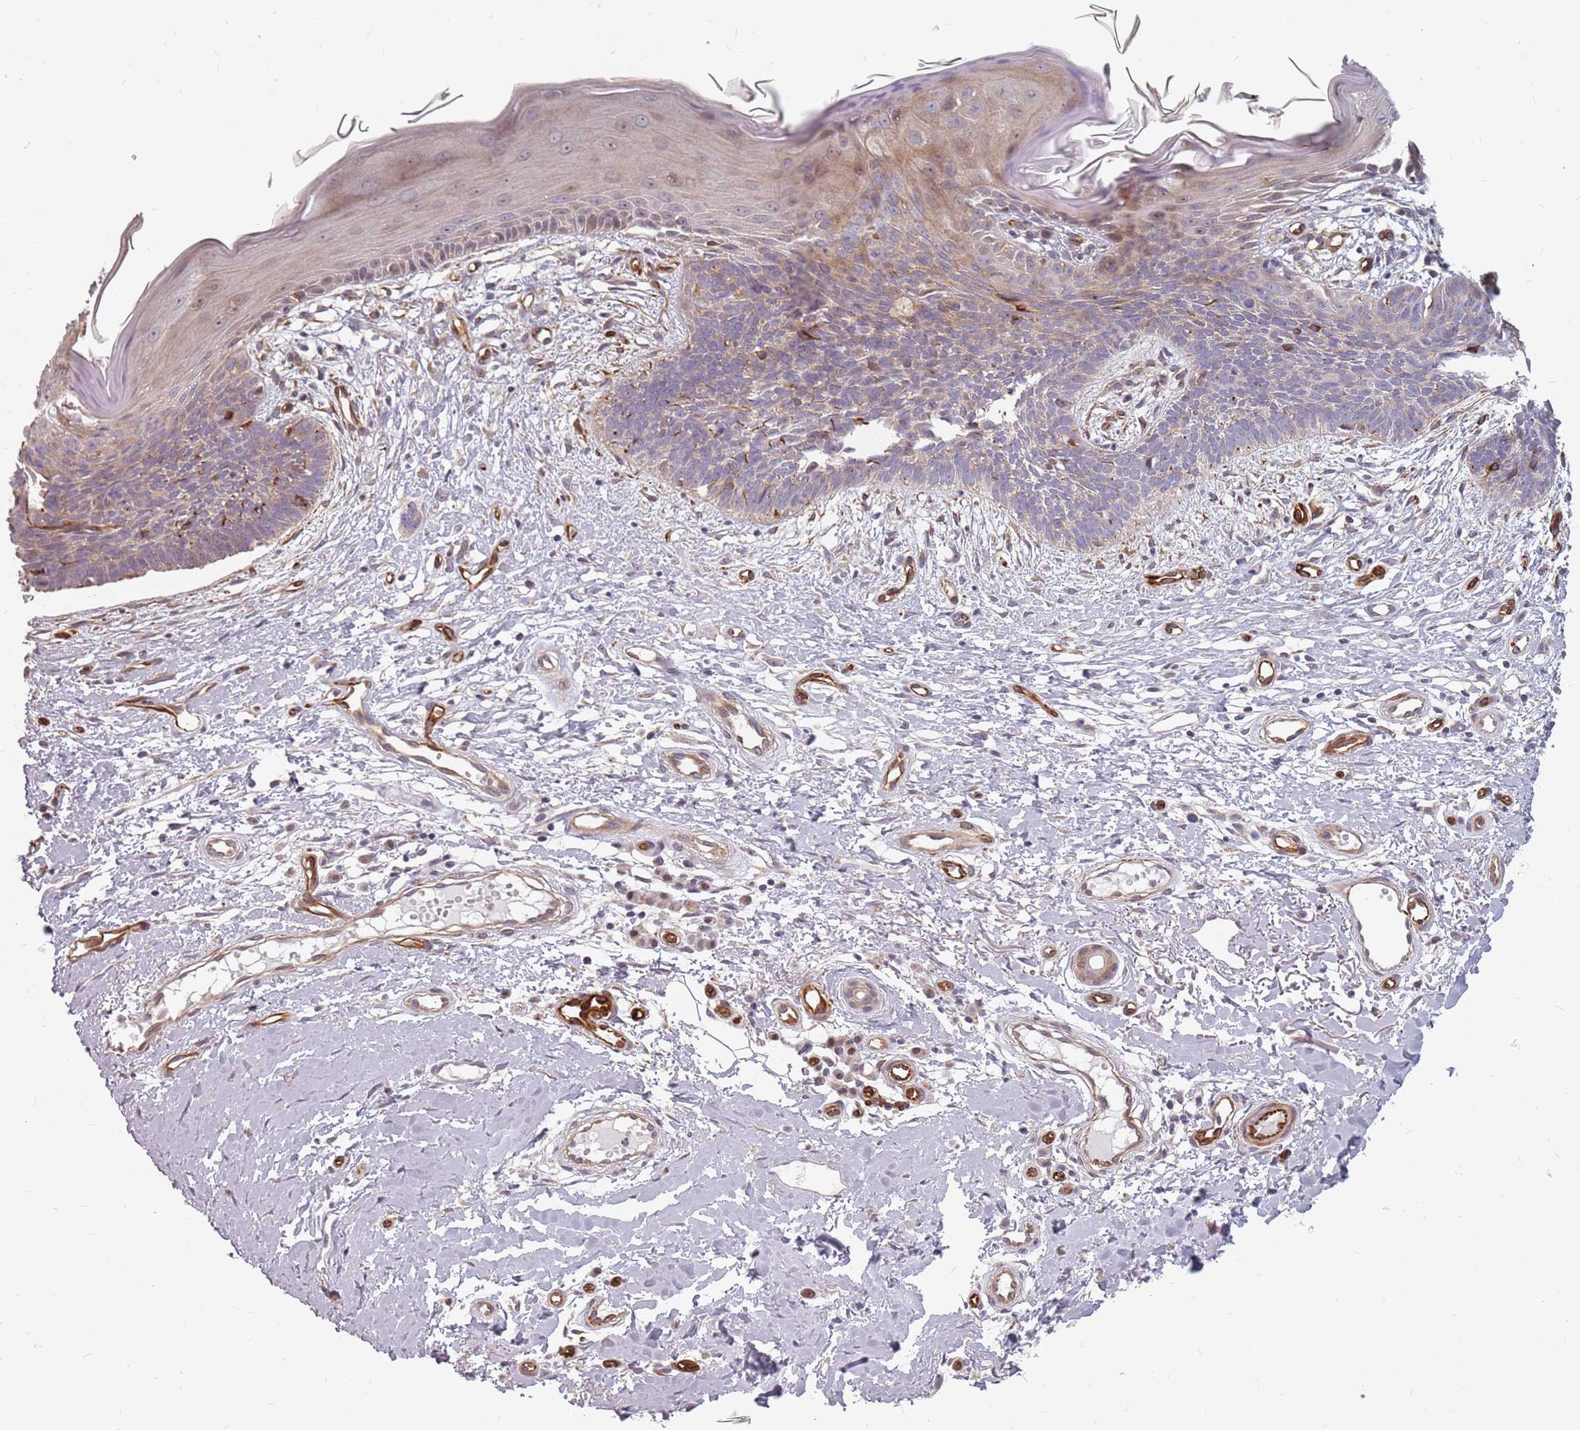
{"staining": {"intensity": "weak", "quantity": ">75%", "location": "cytoplasmic/membranous"}, "tissue": "skin cancer", "cell_type": "Tumor cells", "image_type": "cancer", "snomed": [{"axis": "morphology", "description": "Basal cell carcinoma"}, {"axis": "topography", "description": "Skin"}], "caption": "A brown stain shows weak cytoplasmic/membranous positivity of a protein in human skin basal cell carcinoma tumor cells.", "gene": "GAS2L3", "patient": {"sex": "male", "age": 78}}